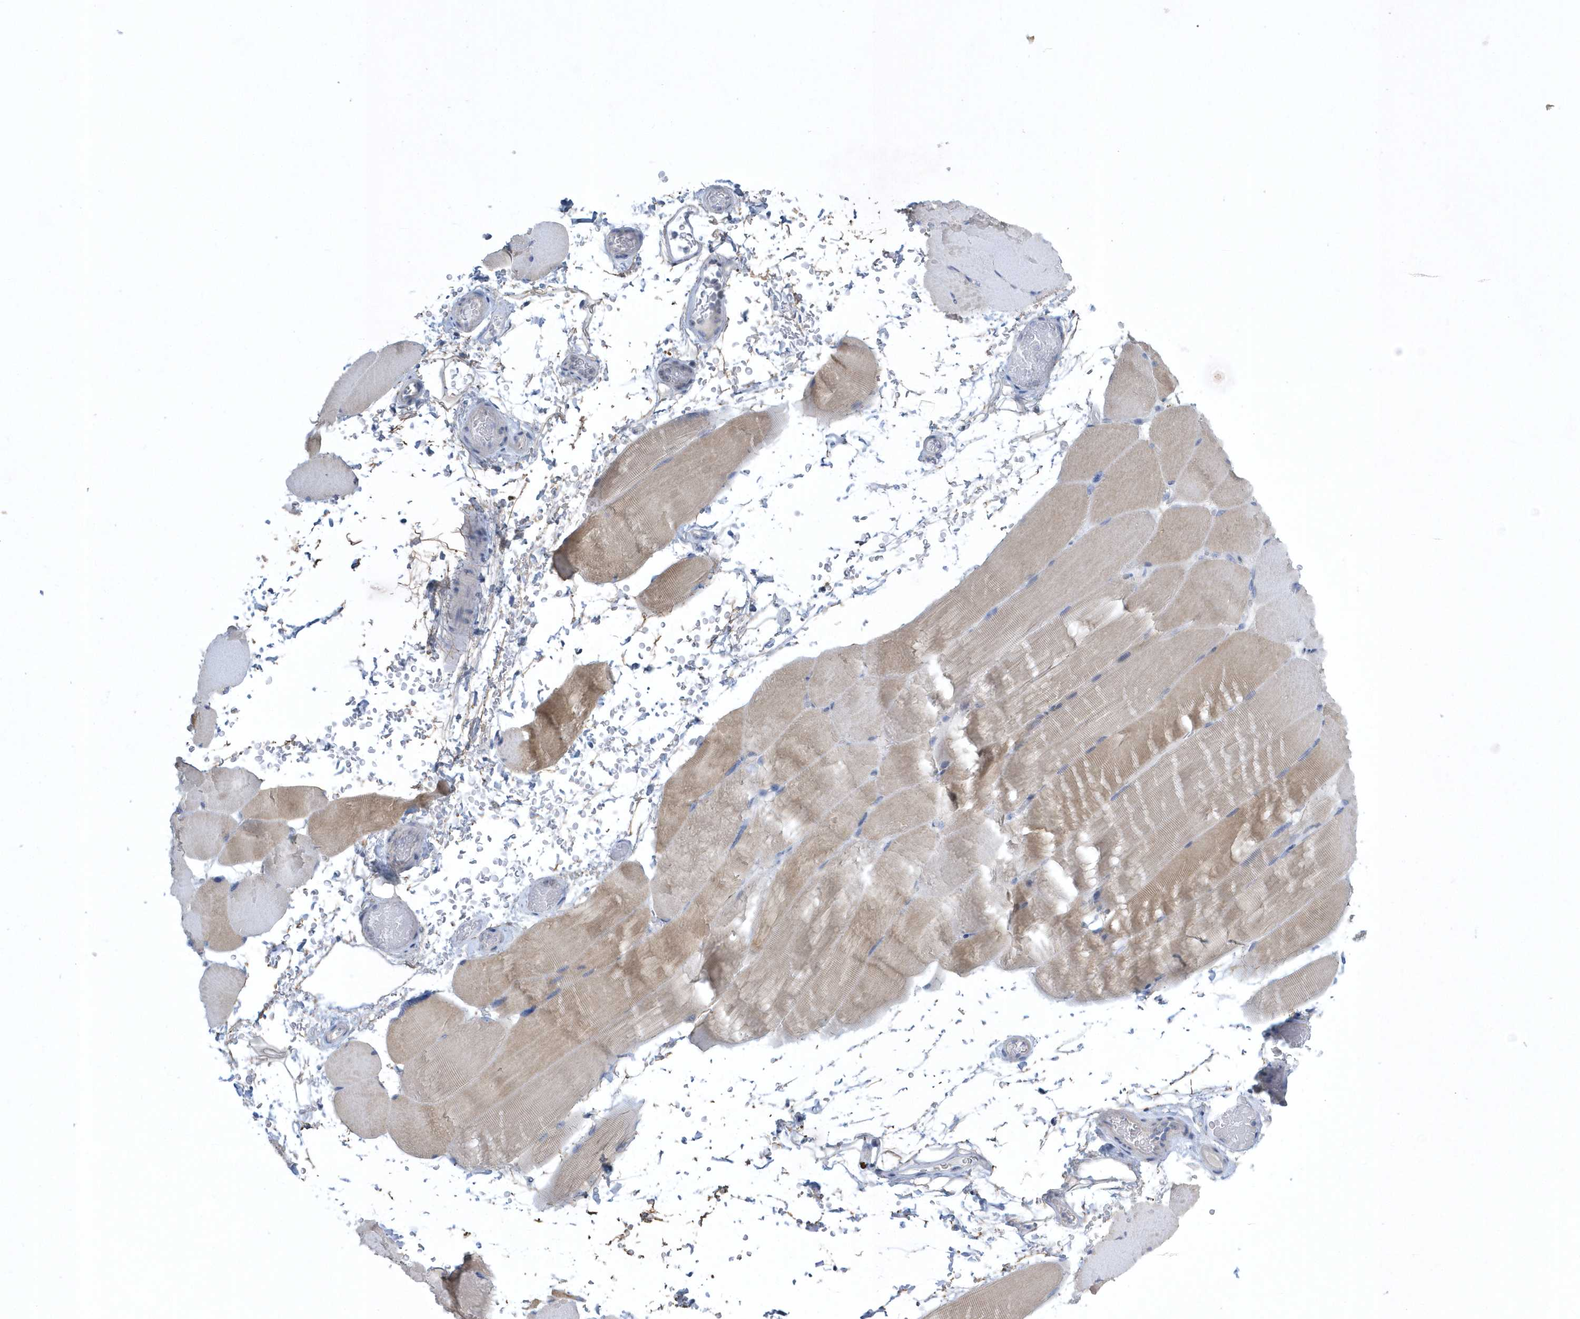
{"staining": {"intensity": "weak", "quantity": "25%-75%", "location": "cytoplasmic/membranous"}, "tissue": "skeletal muscle", "cell_type": "Myocytes", "image_type": "normal", "snomed": [{"axis": "morphology", "description": "Normal tissue, NOS"}, {"axis": "topography", "description": "Skeletal muscle"}, {"axis": "topography", "description": "Parathyroid gland"}], "caption": "Weak cytoplasmic/membranous expression for a protein is identified in approximately 25%-75% of myocytes of normal skeletal muscle using IHC.", "gene": "SPATA18", "patient": {"sex": "female", "age": 37}}